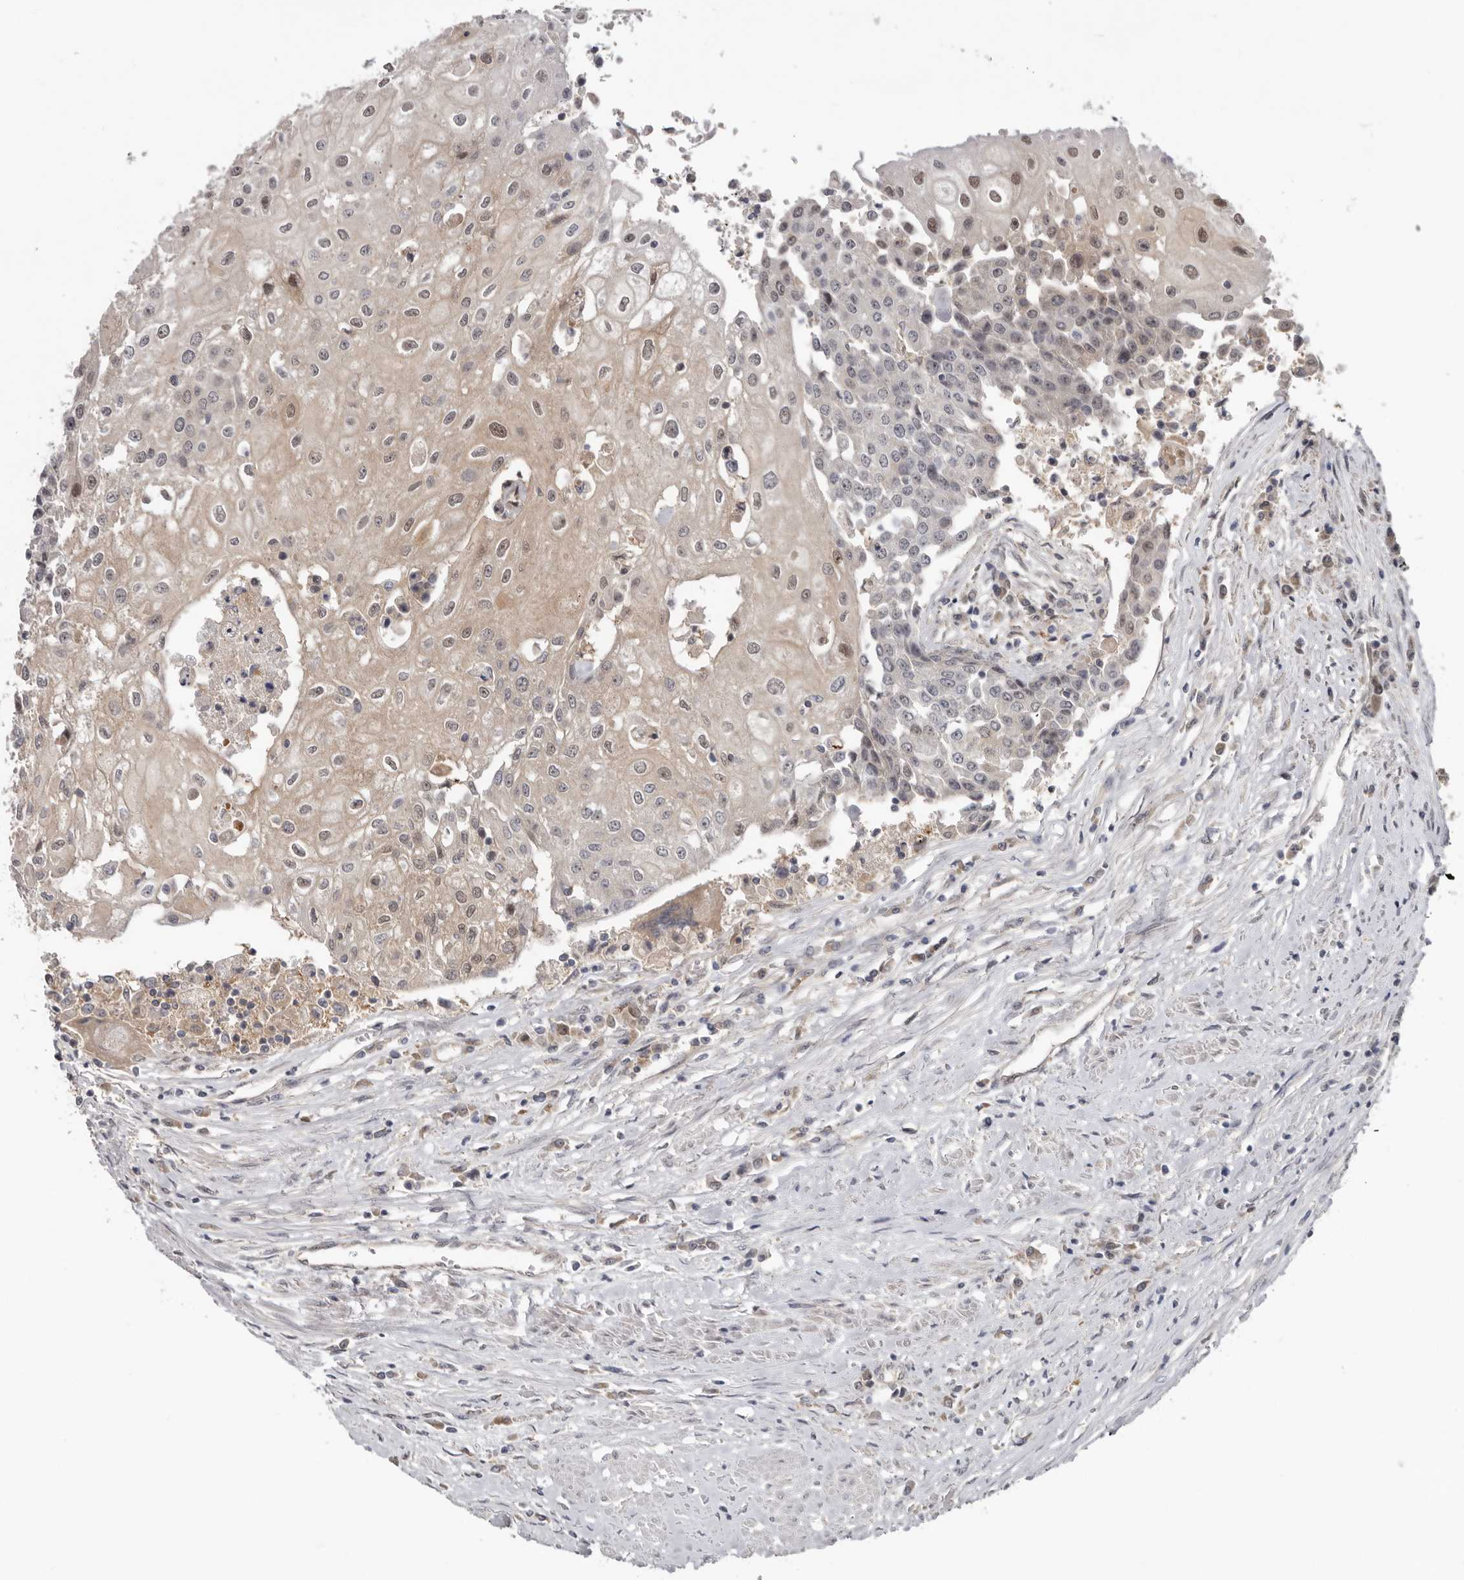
{"staining": {"intensity": "weak", "quantity": ">75%", "location": "cytoplasmic/membranous,nuclear"}, "tissue": "urothelial cancer", "cell_type": "Tumor cells", "image_type": "cancer", "snomed": [{"axis": "morphology", "description": "Urothelial carcinoma, High grade"}, {"axis": "topography", "description": "Urinary bladder"}], "caption": "A photomicrograph showing weak cytoplasmic/membranous and nuclear staining in about >75% of tumor cells in urothelial cancer, as visualized by brown immunohistochemical staining.", "gene": "BAD", "patient": {"sex": "female", "age": 85}}